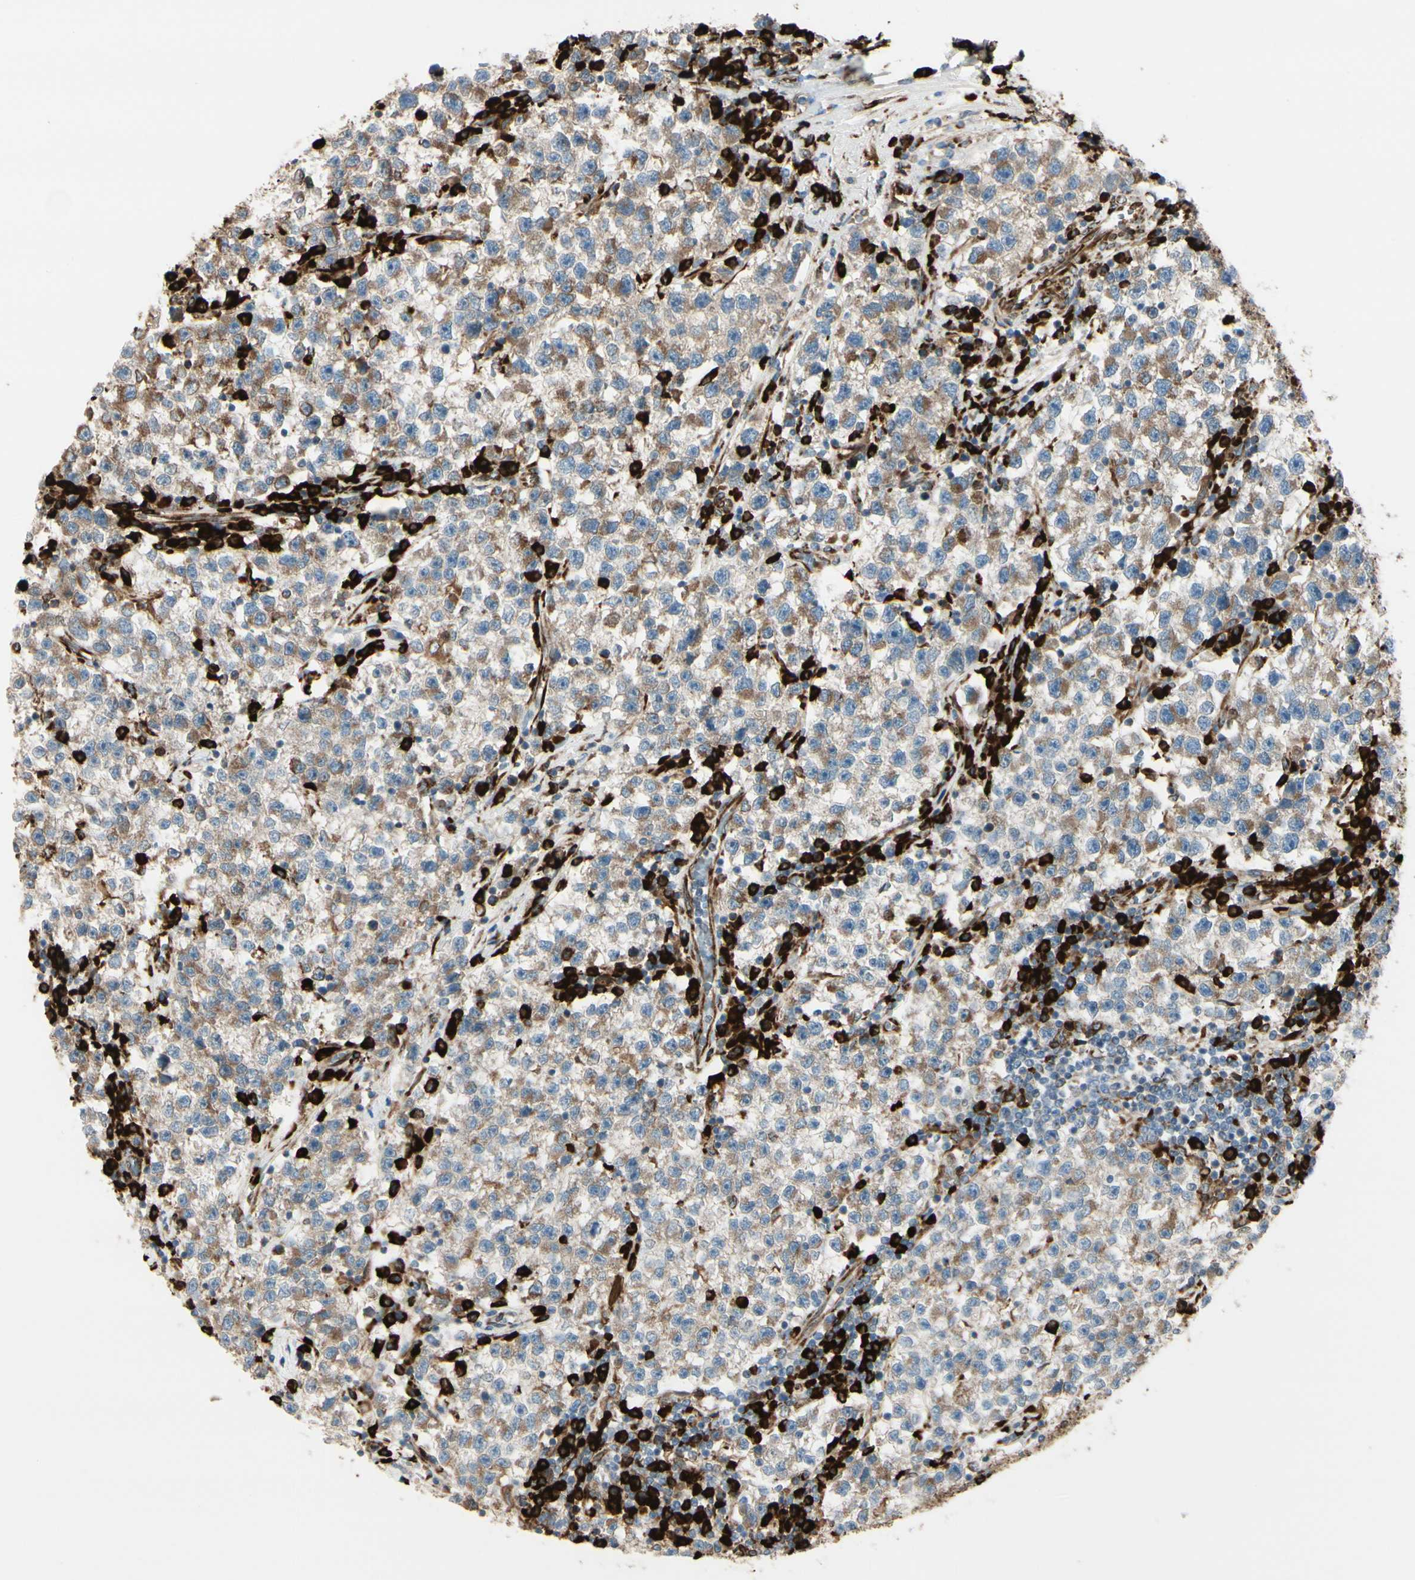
{"staining": {"intensity": "moderate", "quantity": ">75%", "location": "cytoplasmic/membranous"}, "tissue": "testis cancer", "cell_type": "Tumor cells", "image_type": "cancer", "snomed": [{"axis": "morphology", "description": "Seminoma, NOS"}, {"axis": "topography", "description": "Testis"}], "caption": "Immunohistochemistry (IHC) staining of seminoma (testis), which demonstrates medium levels of moderate cytoplasmic/membranous staining in about >75% of tumor cells indicating moderate cytoplasmic/membranous protein positivity. The staining was performed using DAB (brown) for protein detection and nuclei were counterstained in hematoxylin (blue).", "gene": "RRBP1", "patient": {"sex": "male", "age": 22}}